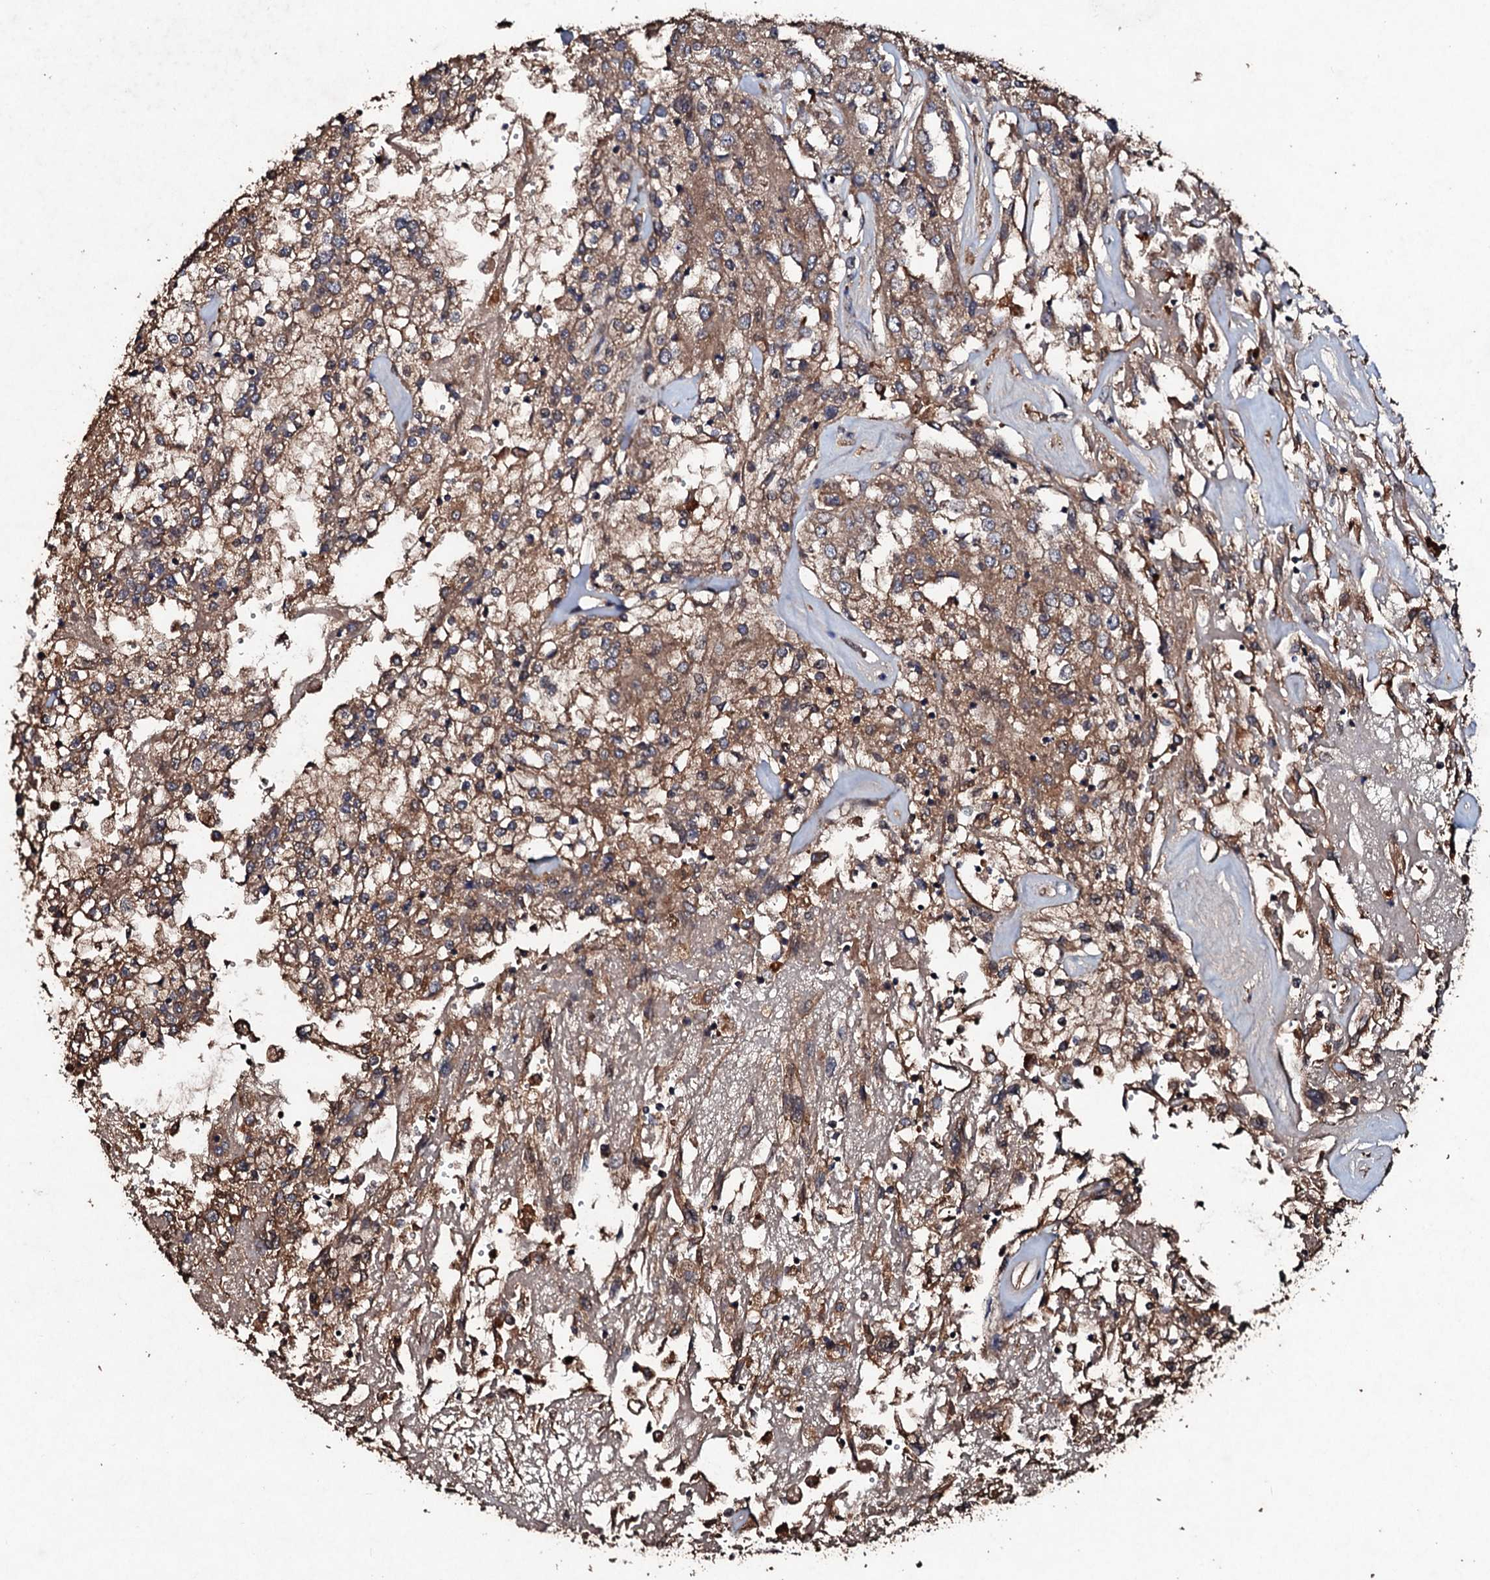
{"staining": {"intensity": "moderate", "quantity": ">75%", "location": "cytoplasmic/membranous"}, "tissue": "renal cancer", "cell_type": "Tumor cells", "image_type": "cancer", "snomed": [{"axis": "morphology", "description": "Adenocarcinoma, NOS"}, {"axis": "topography", "description": "Kidney"}], "caption": "High-power microscopy captured an immunohistochemistry image of renal cancer (adenocarcinoma), revealing moderate cytoplasmic/membranous staining in approximately >75% of tumor cells. Ihc stains the protein in brown and the nuclei are stained blue.", "gene": "KERA", "patient": {"sex": "female", "age": 52}}